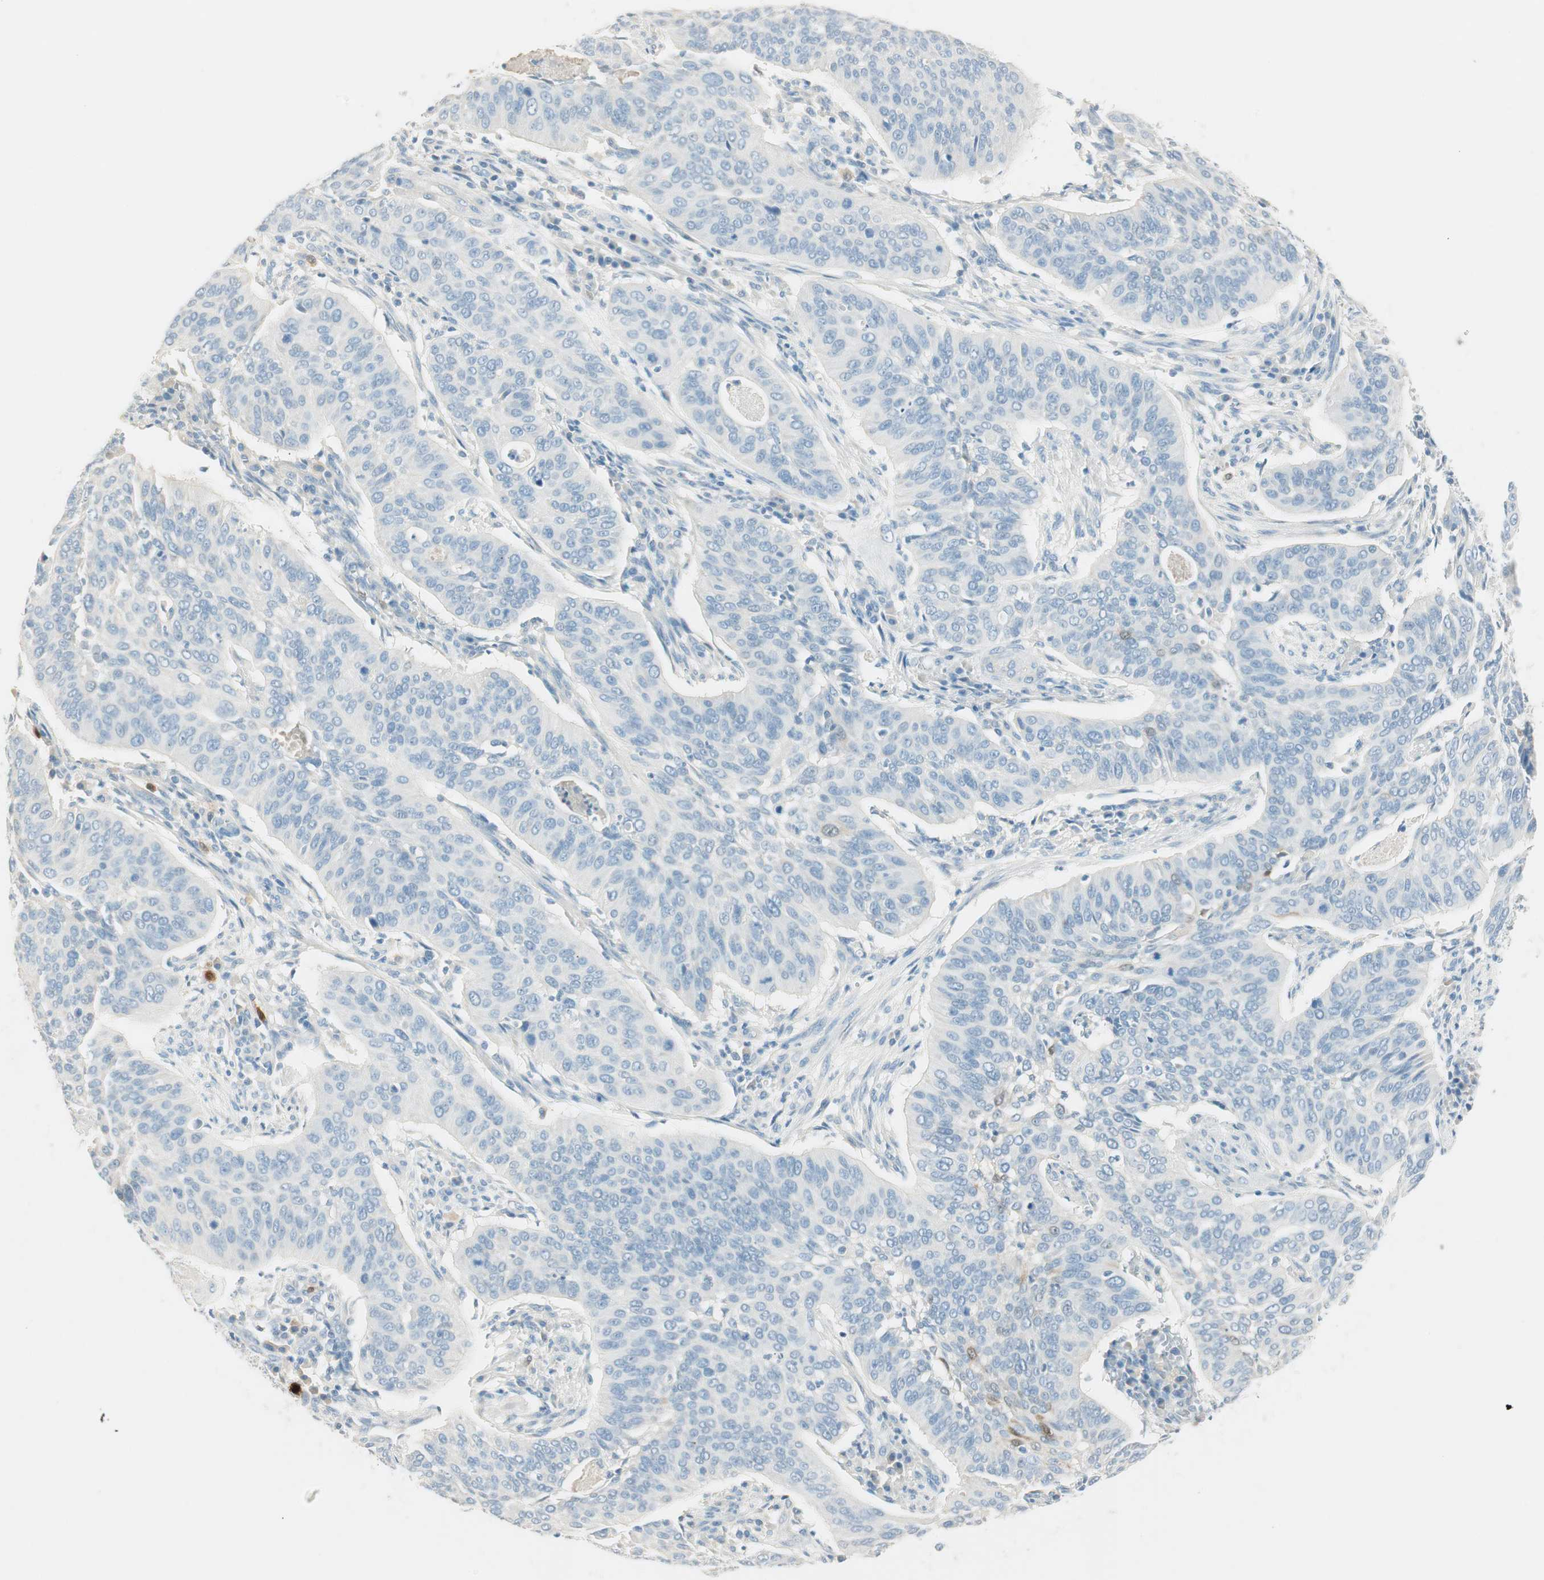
{"staining": {"intensity": "negative", "quantity": "none", "location": "none"}, "tissue": "cervical cancer", "cell_type": "Tumor cells", "image_type": "cancer", "snomed": [{"axis": "morphology", "description": "Squamous cell carcinoma, NOS"}, {"axis": "topography", "description": "Cervix"}], "caption": "The photomicrograph exhibits no significant positivity in tumor cells of cervical cancer. (IHC, brightfield microscopy, high magnification).", "gene": "HPGD", "patient": {"sex": "female", "age": 39}}